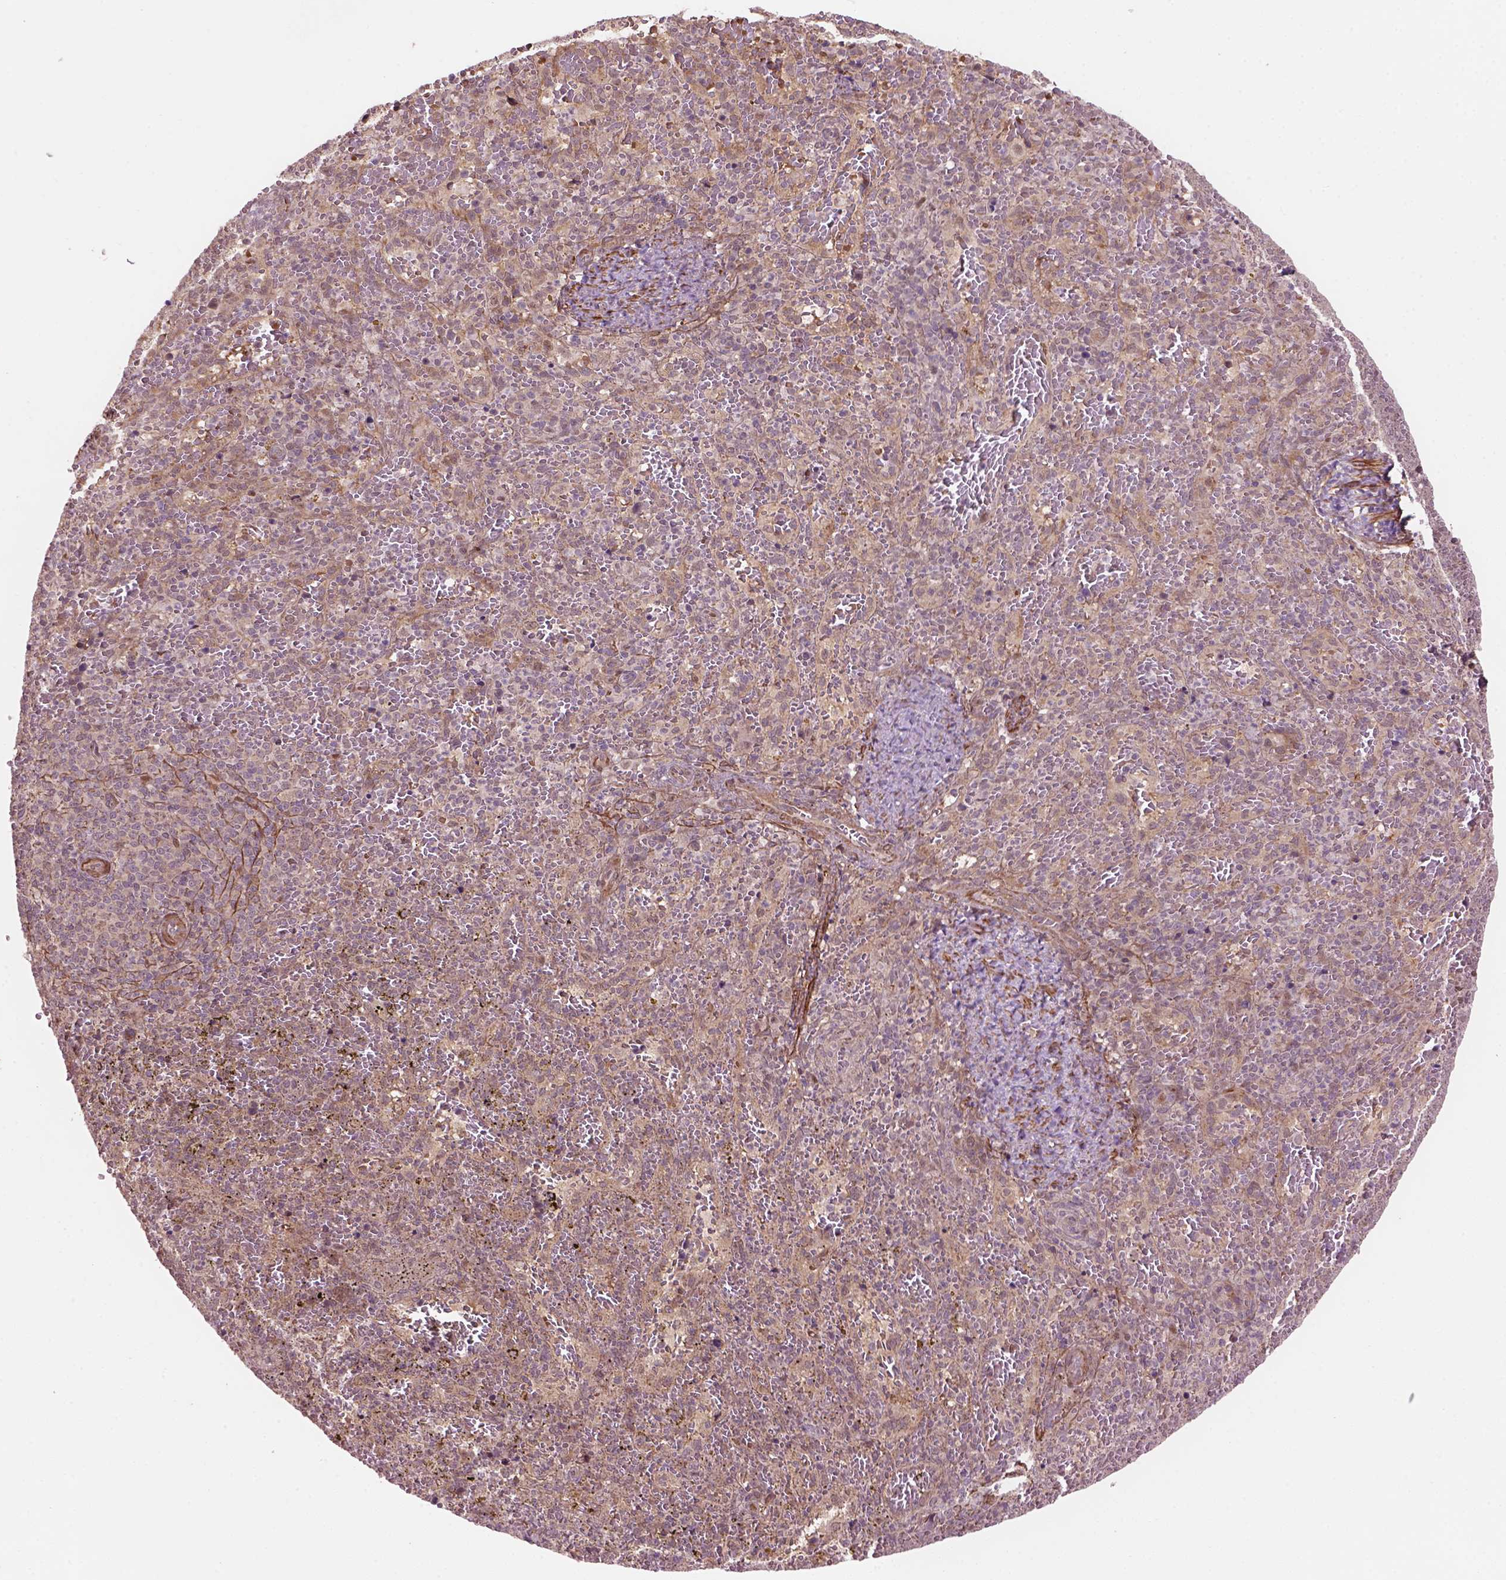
{"staining": {"intensity": "moderate", "quantity": "<25%", "location": "cytoplasmic/membranous,nuclear"}, "tissue": "spleen", "cell_type": "Cells in red pulp", "image_type": "normal", "snomed": [{"axis": "morphology", "description": "Normal tissue, NOS"}, {"axis": "topography", "description": "Spleen"}], "caption": "Brown immunohistochemical staining in unremarkable human spleen exhibits moderate cytoplasmic/membranous,nuclear staining in about <25% of cells in red pulp.", "gene": "PSMD11", "patient": {"sex": "female", "age": 50}}